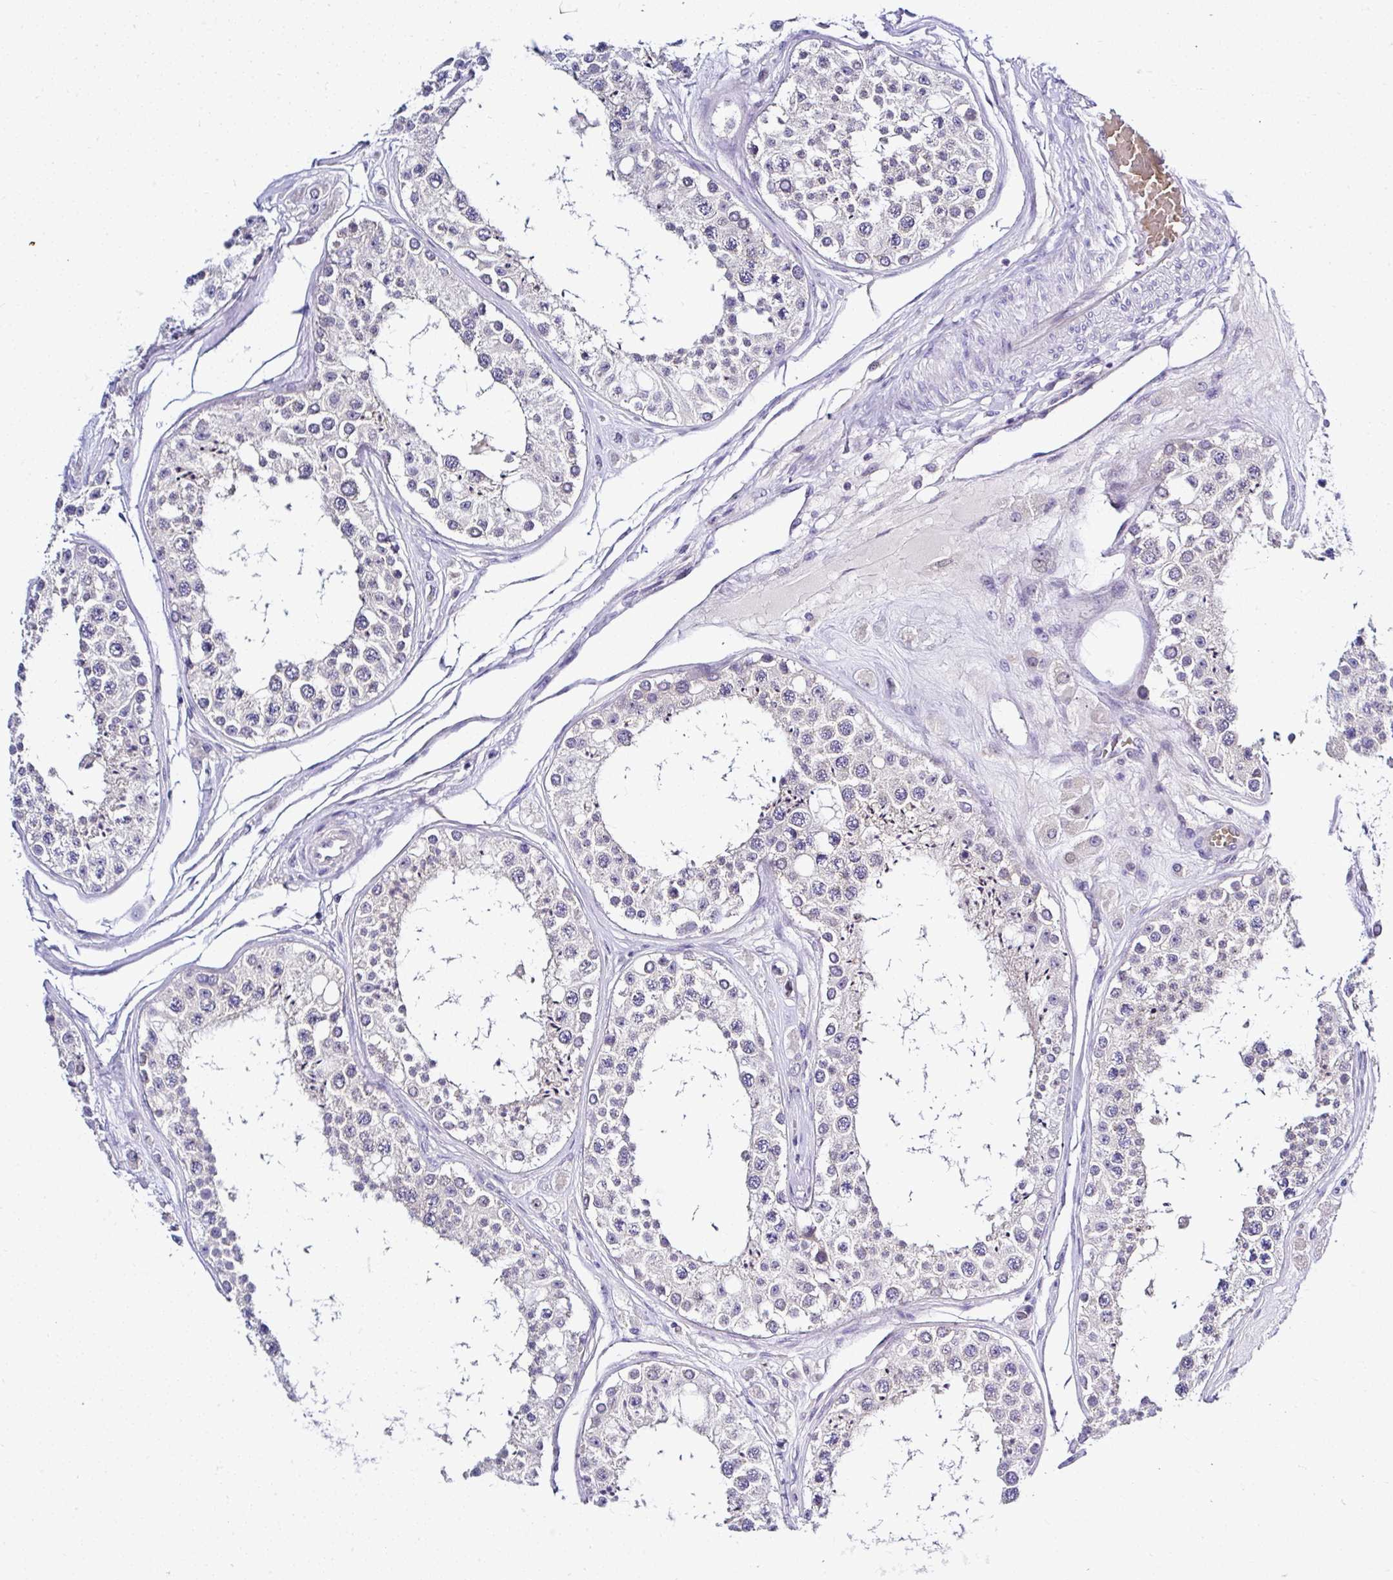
{"staining": {"intensity": "weak", "quantity": "<25%", "location": "cytoplasmic/membranous"}, "tissue": "testis", "cell_type": "Cells in seminiferous ducts", "image_type": "normal", "snomed": [{"axis": "morphology", "description": "Normal tissue, NOS"}, {"axis": "topography", "description": "Testis"}], "caption": "Immunohistochemistry (IHC) photomicrograph of benign testis: testis stained with DAB demonstrates no significant protein positivity in cells in seminiferous ducts. (Immunohistochemistry (IHC), brightfield microscopy, high magnification).", "gene": "DEPDC5", "patient": {"sex": "male", "age": 25}}